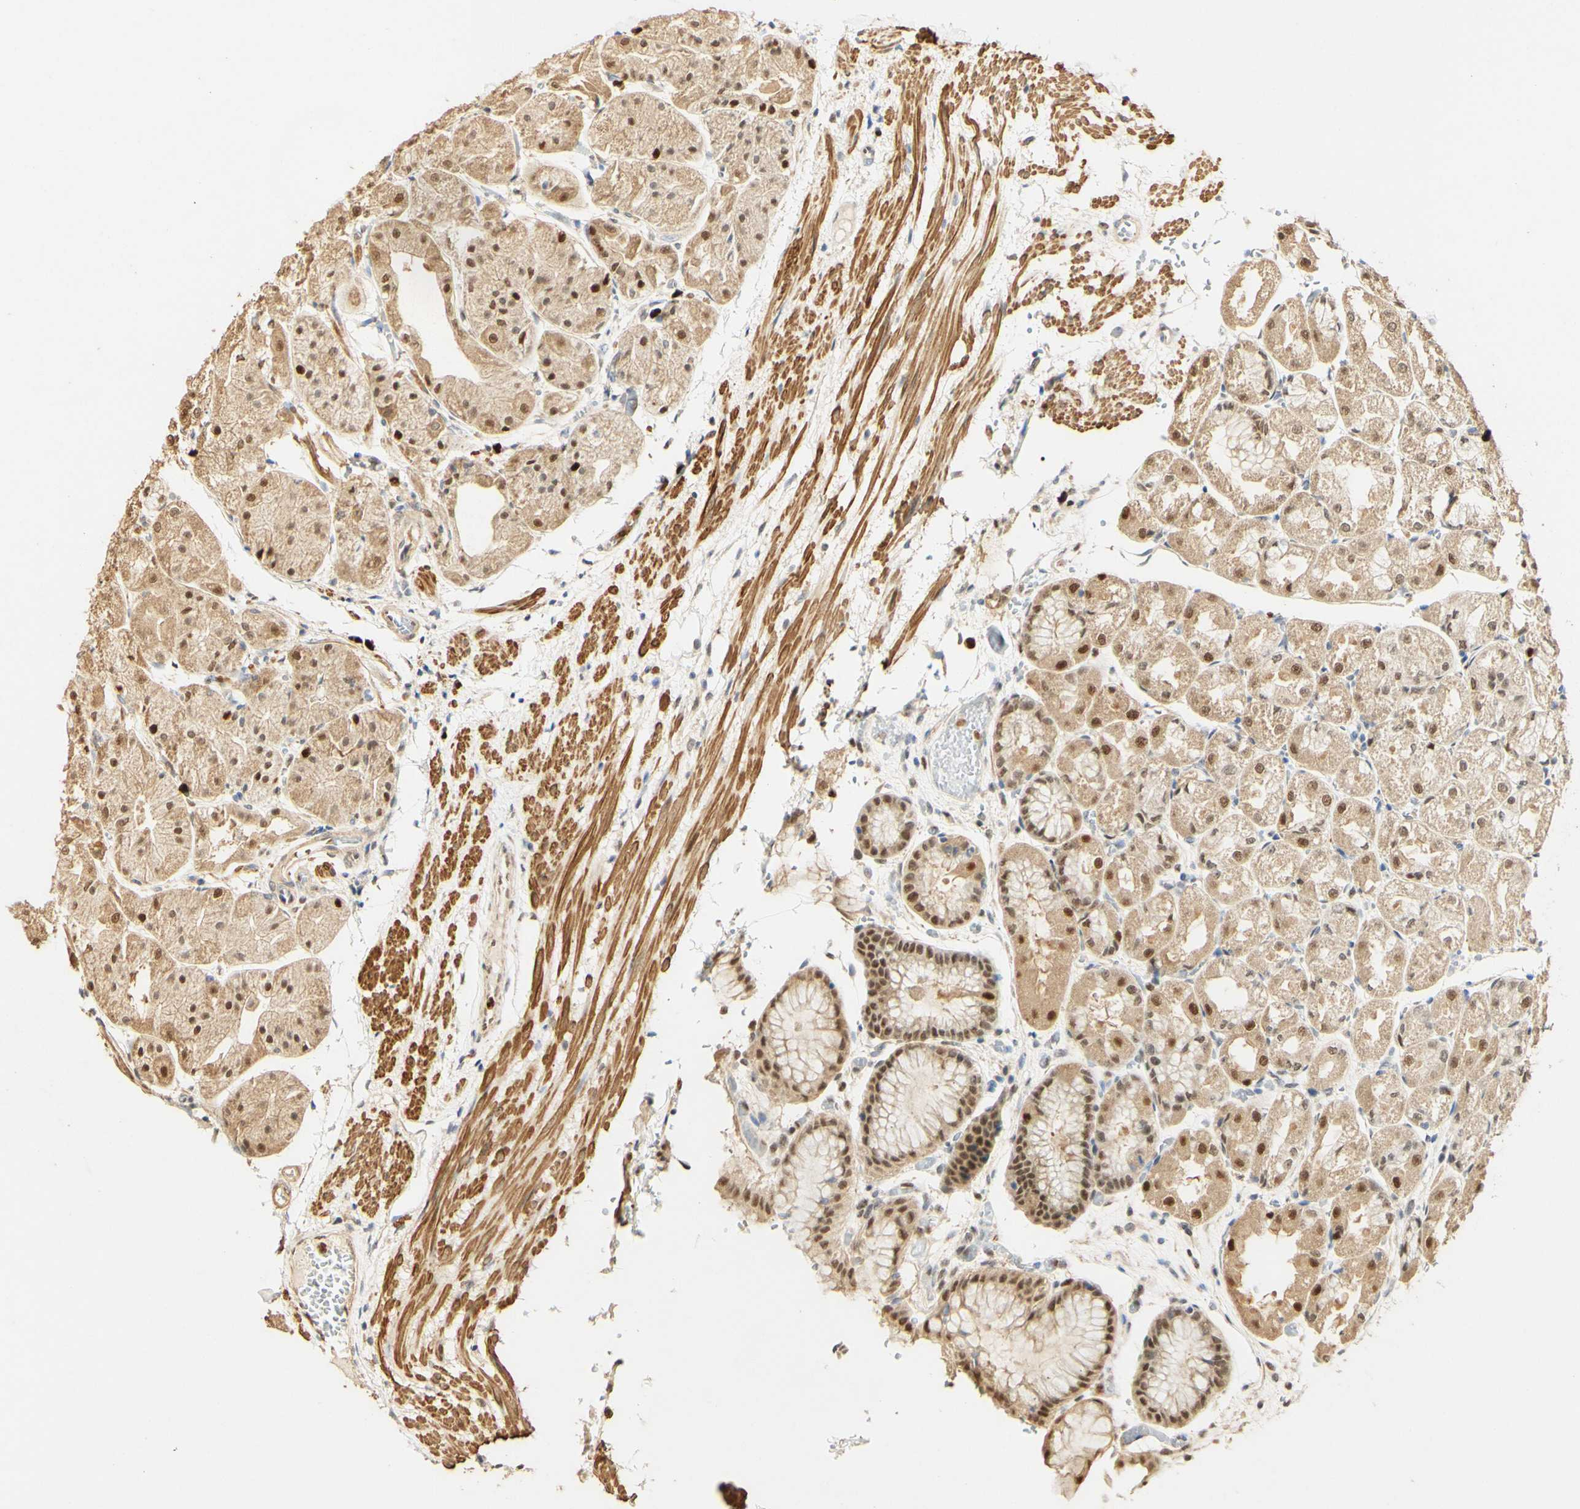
{"staining": {"intensity": "strong", "quantity": "25%-75%", "location": "cytoplasmic/membranous,nuclear"}, "tissue": "stomach", "cell_type": "Glandular cells", "image_type": "normal", "snomed": [{"axis": "morphology", "description": "Normal tissue, NOS"}, {"axis": "topography", "description": "Stomach, upper"}], "caption": "A brown stain shows strong cytoplasmic/membranous,nuclear staining of a protein in glandular cells of normal stomach. Using DAB (3,3'-diaminobenzidine) (brown) and hematoxylin (blue) stains, captured at high magnification using brightfield microscopy.", "gene": "MAP3K4", "patient": {"sex": "male", "age": 72}}